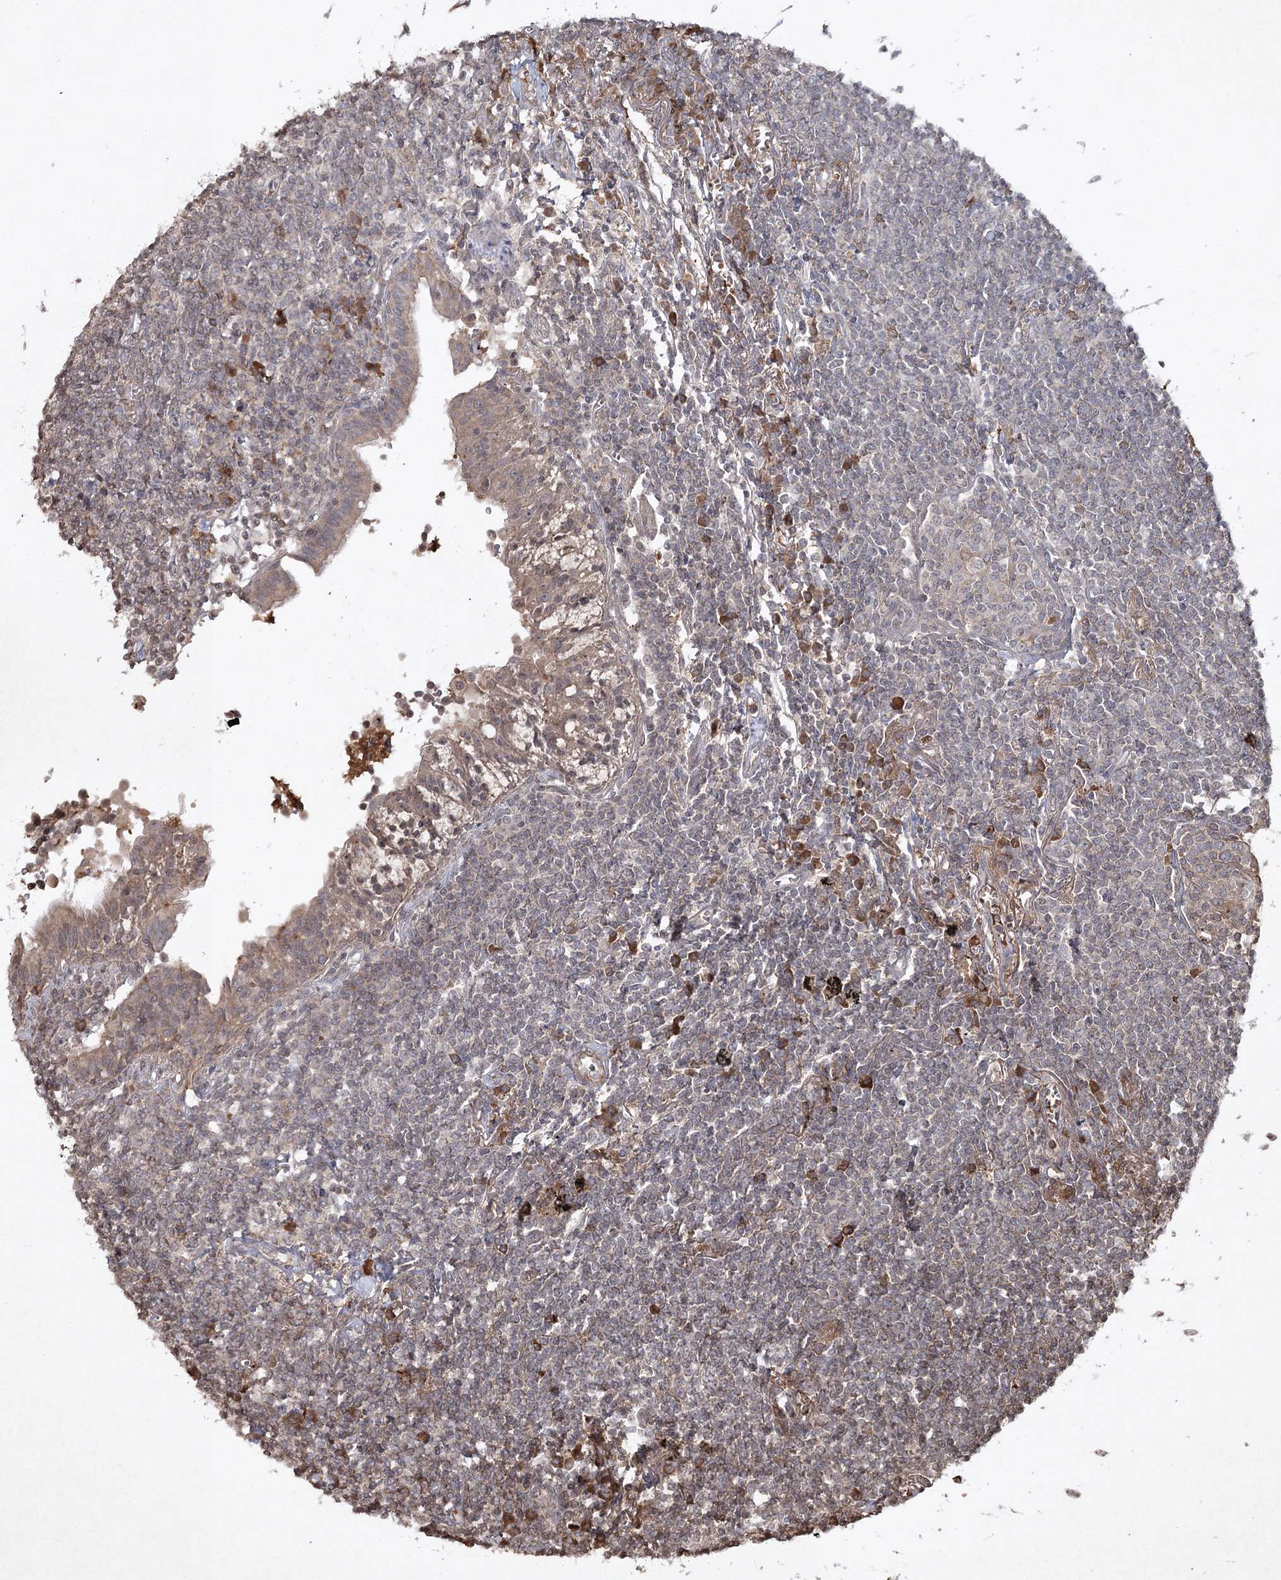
{"staining": {"intensity": "weak", "quantity": "<25%", "location": "cytoplasmic/membranous"}, "tissue": "lymphoma", "cell_type": "Tumor cells", "image_type": "cancer", "snomed": [{"axis": "morphology", "description": "Malignant lymphoma, non-Hodgkin's type, Low grade"}, {"axis": "topography", "description": "Lung"}], "caption": "This is an IHC histopathology image of lymphoma. There is no expression in tumor cells.", "gene": "CYP2B6", "patient": {"sex": "female", "age": 71}}